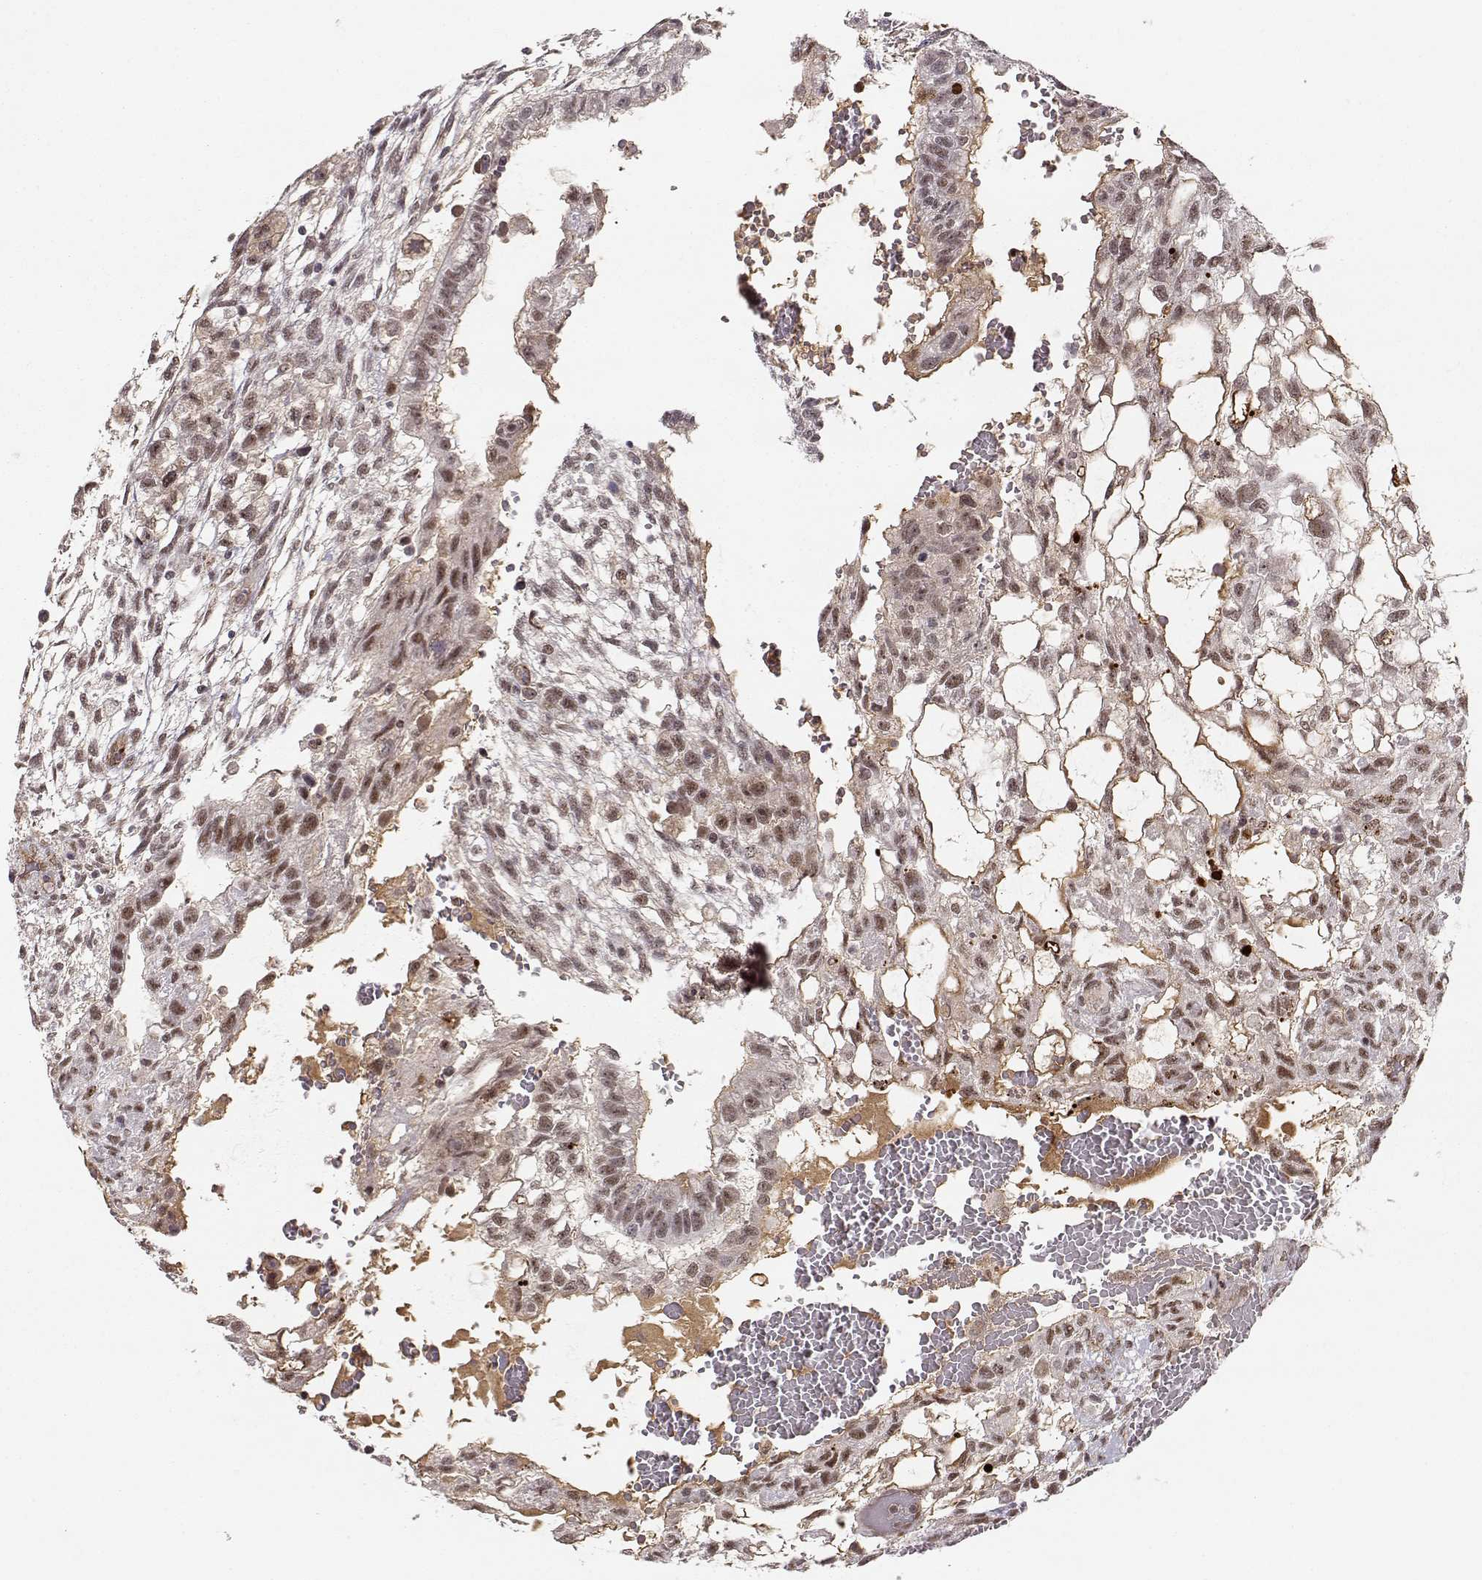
{"staining": {"intensity": "moderate", "quantity": ">75%", "location": "nuclear"}, "tissue": "testis cancer", "cell_type": "Tumor cells", "image_type": "cancer", "snomed": [{"axis": "morphology", "description": "Carcinoma, Embryonal, NOS"}, {"axis": "topography", "description": "Testis"}], "caption": "A medium amount of moderate nuclear staining is seen in approximately >75% of tumor cells in embryonal carcinoma (testis) tissue.", "gene": "CIR1", "patient": {"sex": "male", "age": 32}}